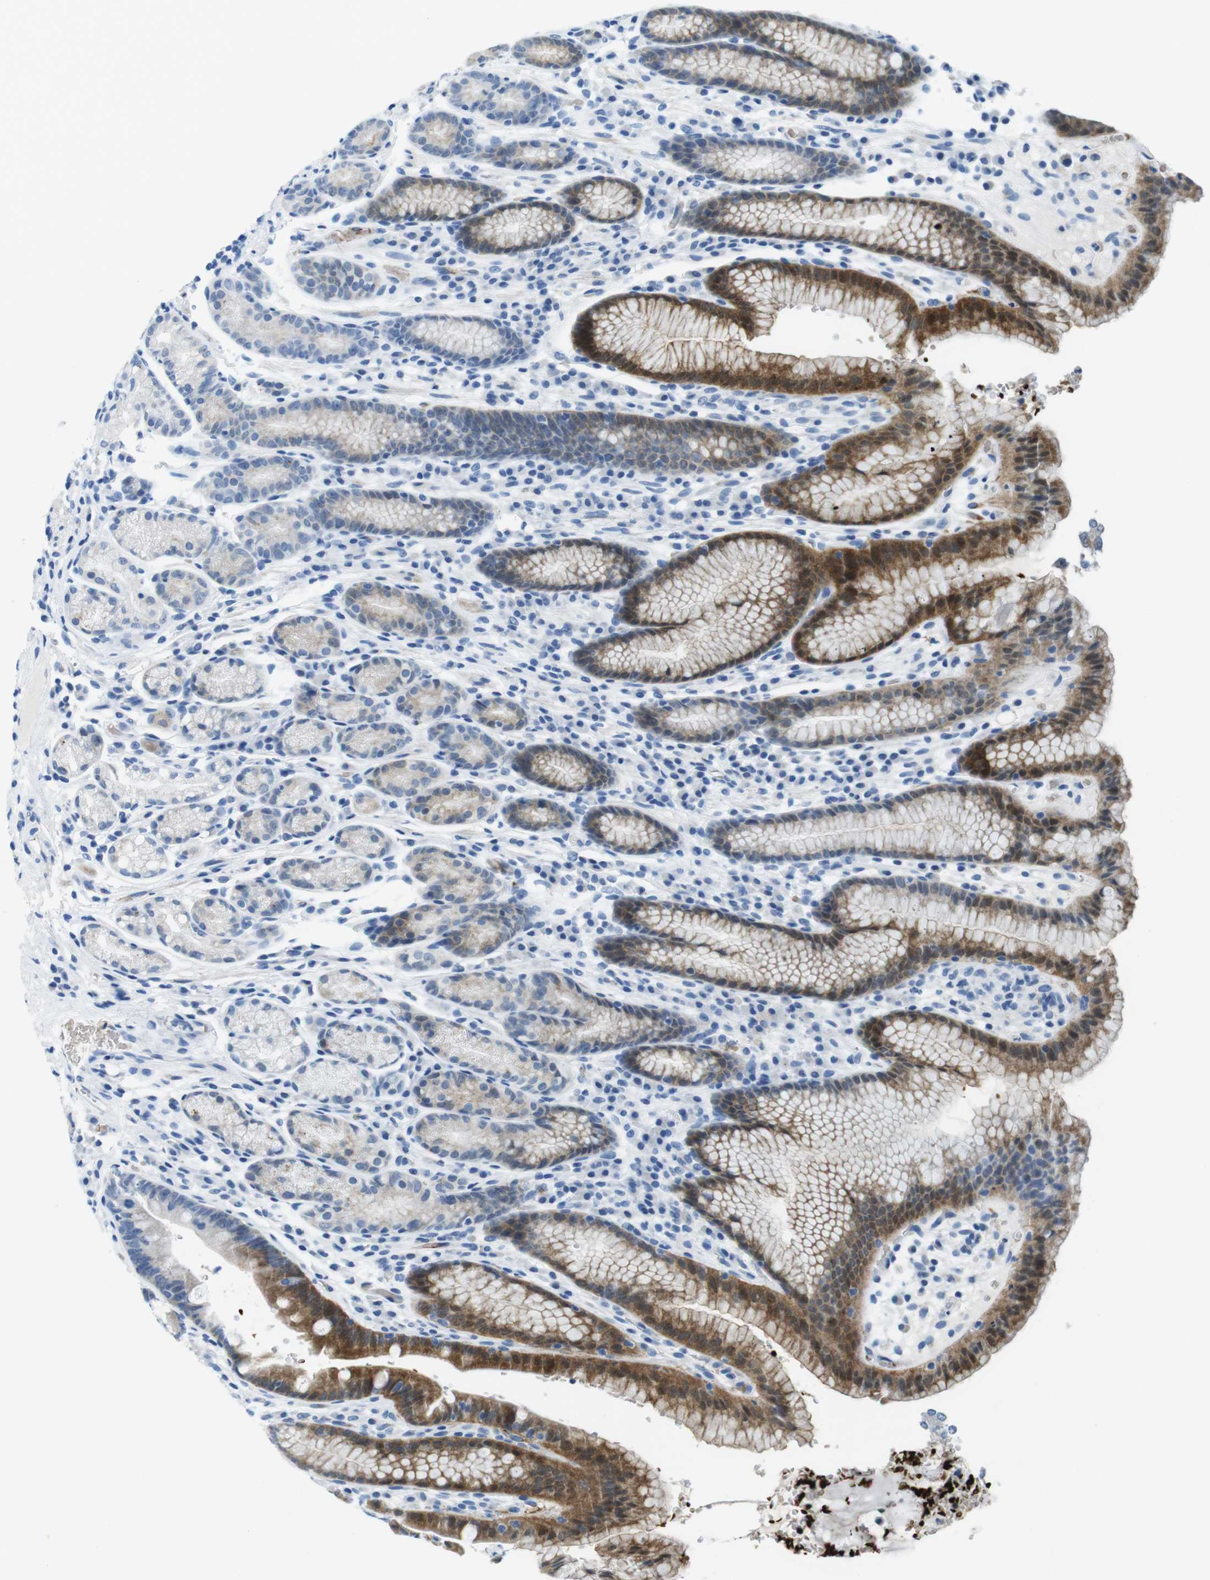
{"staining": {"intensity": "moderate", "quantity": "25%-75%", "location": "cytoplasmic/membranous"}, "tissue": "stomach", "cell_type": "Glandular cells", "image_type": "normal", "snomed": [{"axis": "morphology", "description": "Normal tissue, NOS"}, {"axis": "topography", "description": "Stomach, lower"}], "caption": "Stomach stained with immunohistochemistry exhibits moderate cytoplasmic/membranous expression in about 25%-75% of glandular cells.", "gene": "TFAP2C", "patient": {"sex": "male", "age": 52}}